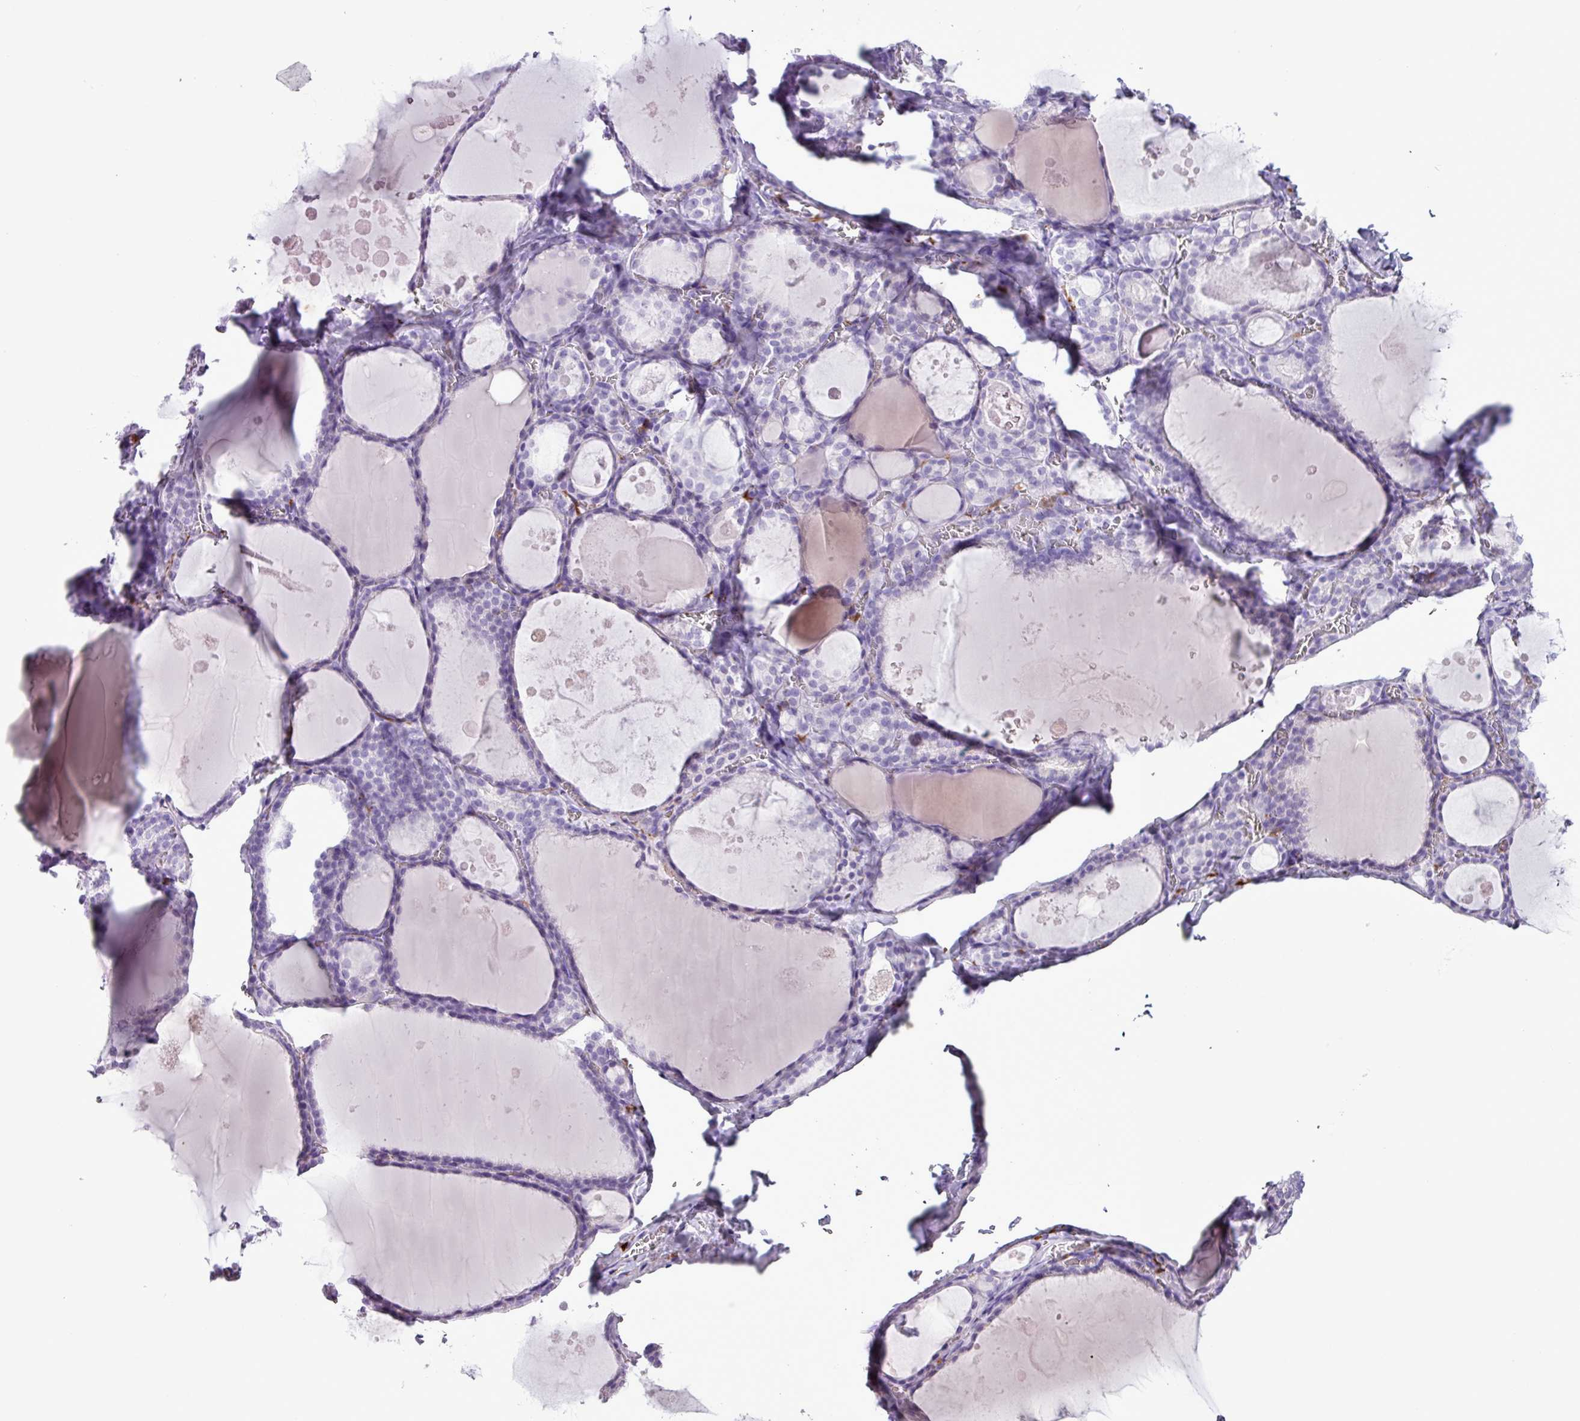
{"staining": {"intensity": "negative", "quantity": "none", "location": "none"}, "tissue": "thyroid gland", "cell_type": "Glandular cells", "image_type": "normal", "snomed": [{"axis": "morphology", "description": "Normal tissue, NOS"}, {"axis": "topography", "description": "Thyroid gland"}], "caption": "Immunohistochemistry of normal thyroid gland demonstrates no expression in glandular cells.", "gene": "TMEM200C", "patient": {"sex": "male", "age": 56}}